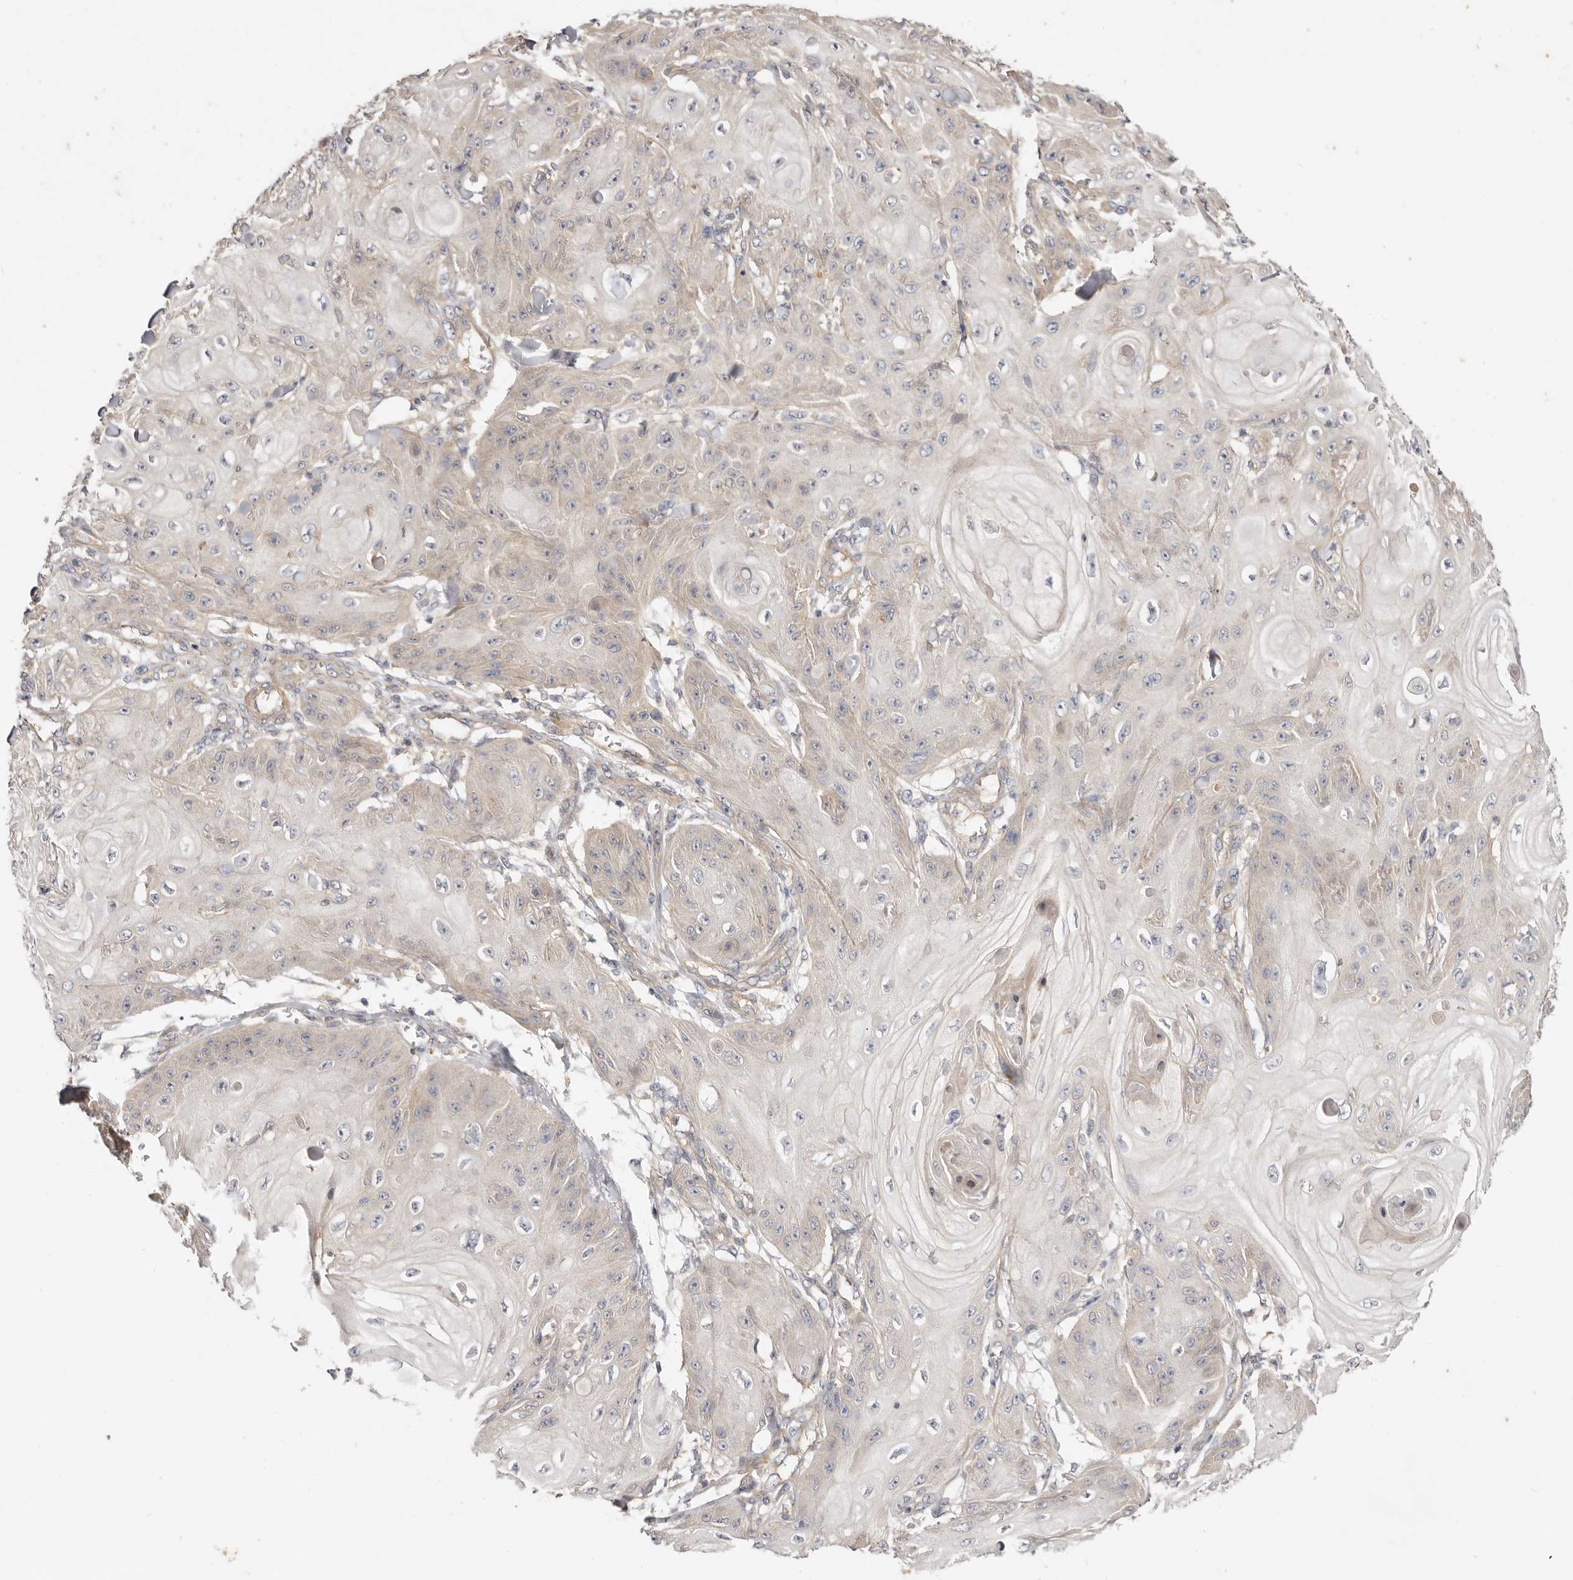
{"staining": {"intensity": "negative", "quantity": "none", "location": "none"}, "tissue": "skin cancer", "cell_type": "Tumor cells", "image_type": "cancer", "snomed": [{"axis": "morphology", "description": "Squamous cell carcinoma, NOS"}, {"axis": "topography", "description": "Skin"}], "caption": "This is a histopathology image of immunohistochemistry staining of skin squamous cell carcinoma, which shows no positivity in tumor cells.", "gene": "ADAMTS9", "patient": {"sex": "male", "age": 74}}